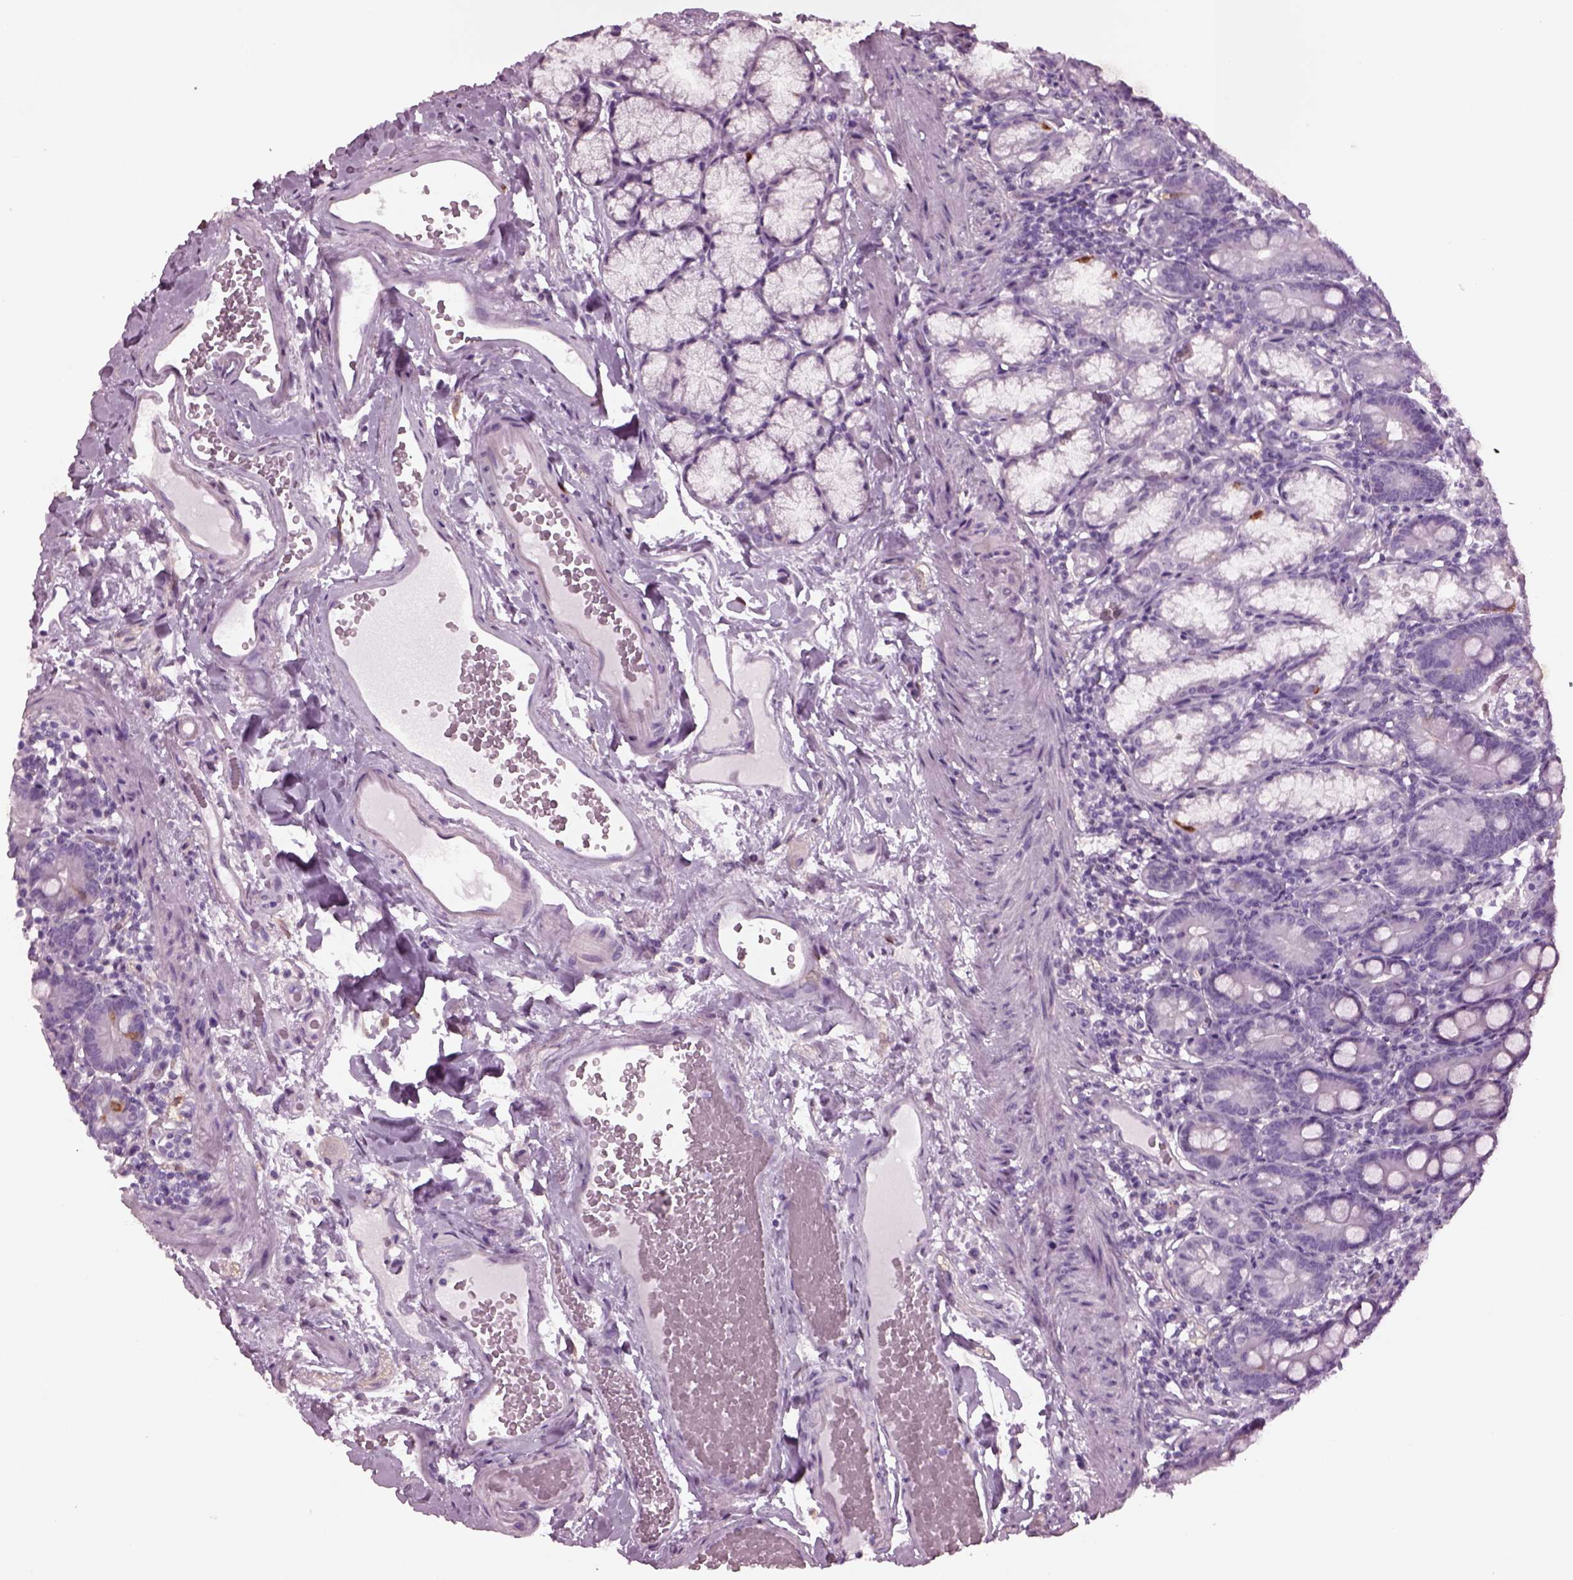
{"staining": {"intensity": "negative", "quantity": "none", "location": "none"}, "tissue": "duodenum", "cell_type": "Glandular cells", "image_type": "normal", "snomed": [{"axis": "morphology", "description": "Normal tissue, NOS"}, {"axis": "topography", "description": "Duodenum"}], "caption": "Immunohistochemistry image of normal duodenum stained for a protein (brown), which shows no expression in glandular cells.", "gene": "TPPP2", "patient": {"sex": "female", "age": 67}}